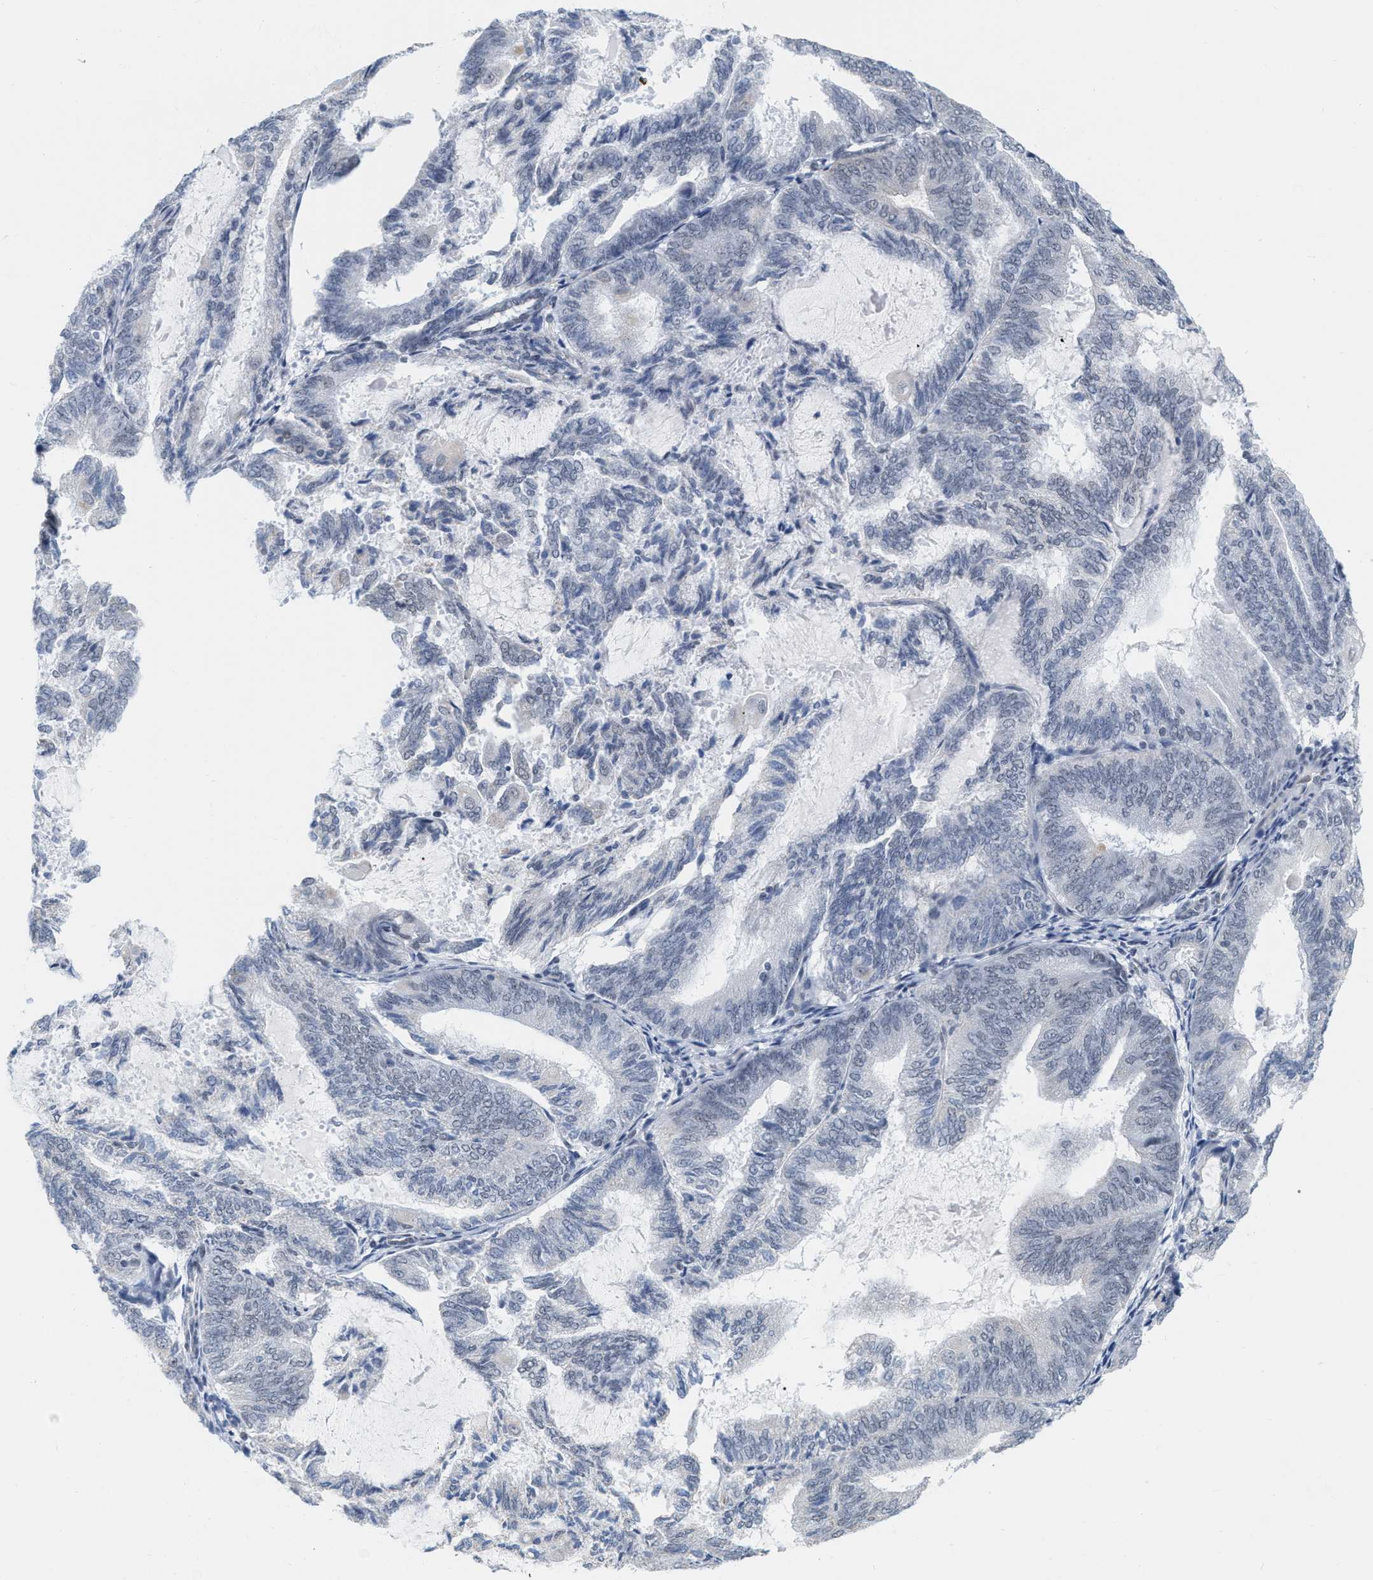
{"staining": {"intensity": "negative", "quantity": "none", "location": "none"}, "tissue": "endometrial cancer", "cell_type": "Tumor cells", "image_type": "cancer", "snomed": [{"axis": "morphology", "description": "Adenocarcinoma, NOS"}, {"axis": "topography", "description": "Endometrium"}], "caption": "Endometrial cancer (adenocarcinoma) was stained to show a protein in brown. There is no significant positivity in tumor cells.", "gene": "XIRP1", "patient": {"sex": "female", "age": 81}}